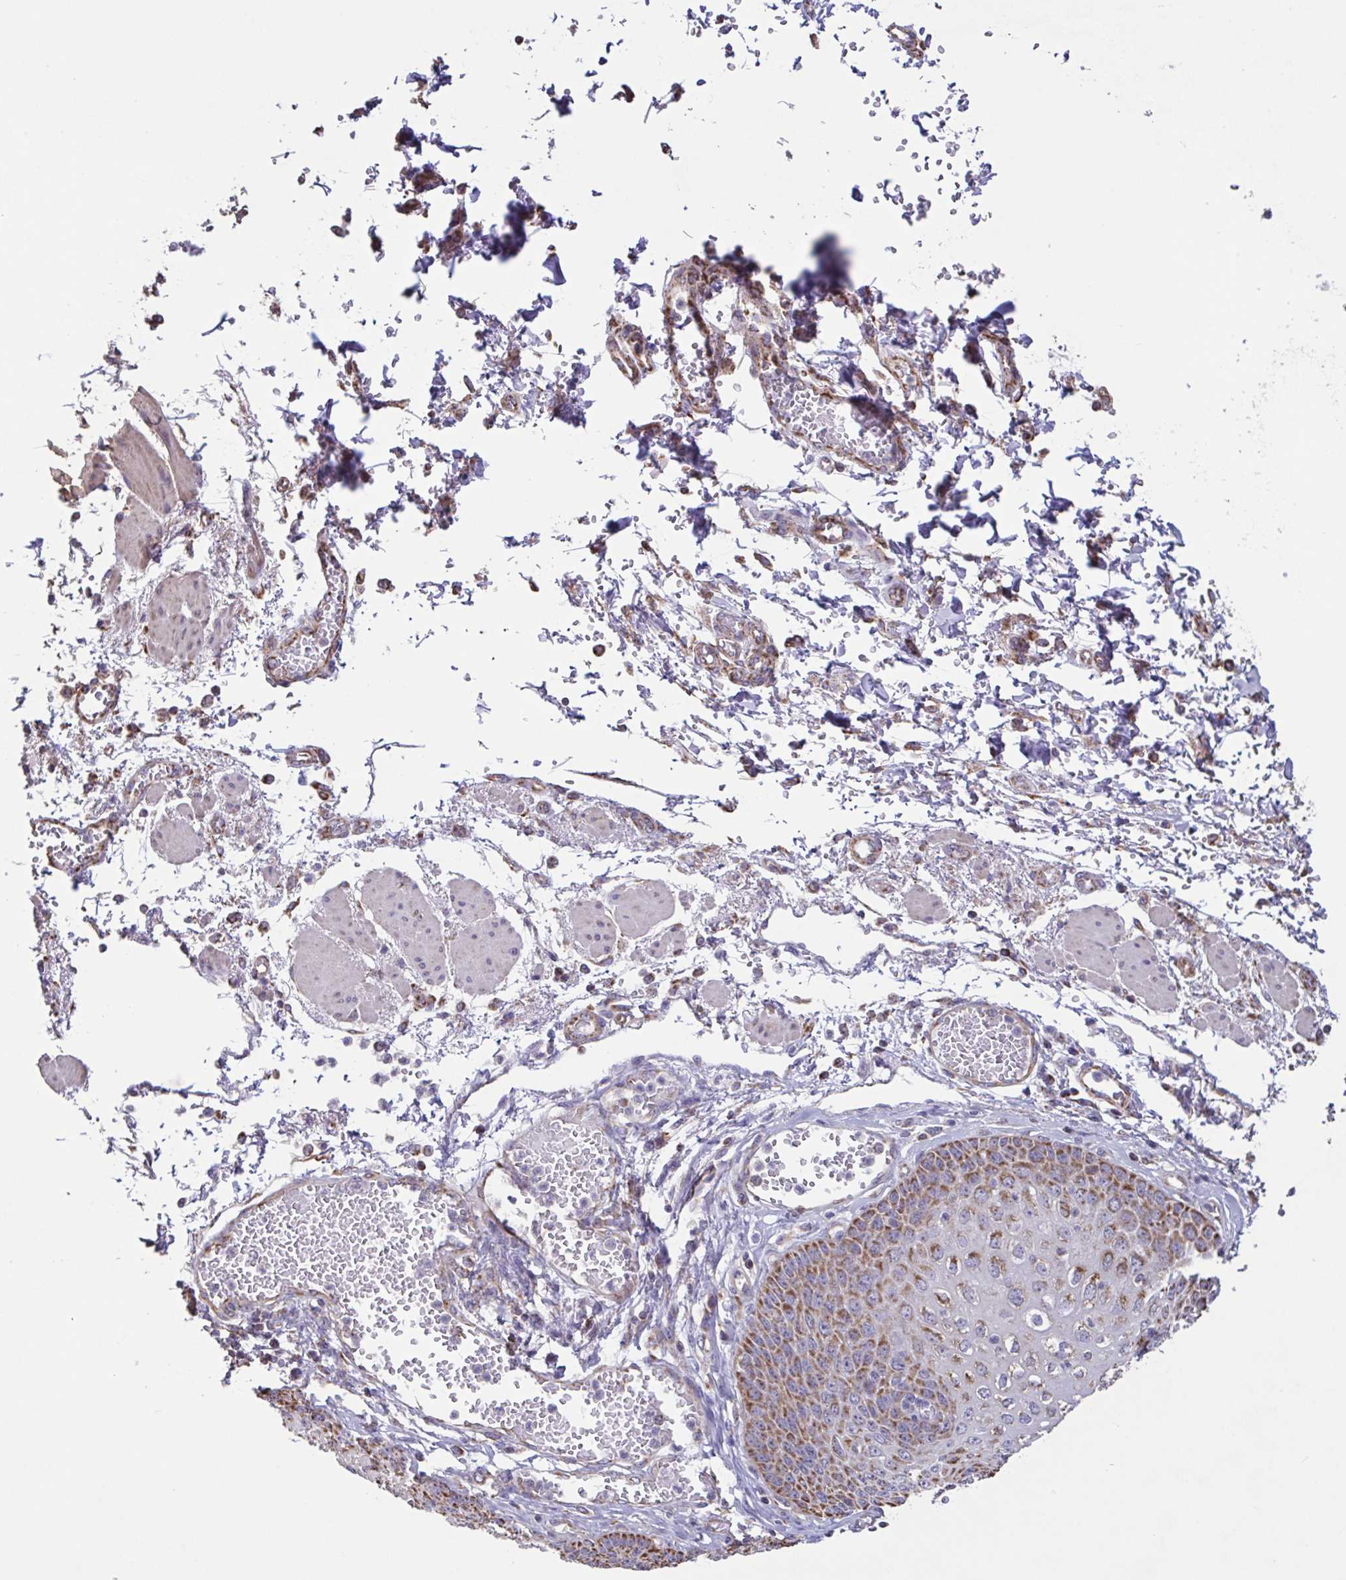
{"staining": {"intensity": "strong", "quantity": "25%-75%", "location": "cytoplasmic/membranous"}, "tissue": "esophagus", "cell_type": "Squamous epithelial cells", "image_type": "normal", "snomed": [{"axis": "morphology", "description": "Normal tissue, NOS"}, {"axis": "morphology", "description": "Adenocarcinoma, NOS"}, {"axis": "topography", "description": "Esophagus"}], "caption": "Approximately 25%-75% of squamous epithelial cells in unremarkable esophagus display strong cytoplasmic/membranous protein positivity as visualized by brown immunohistochemical staining.", "gene": "DIP2B", "patient": {"sex": "male", "age": 81}}